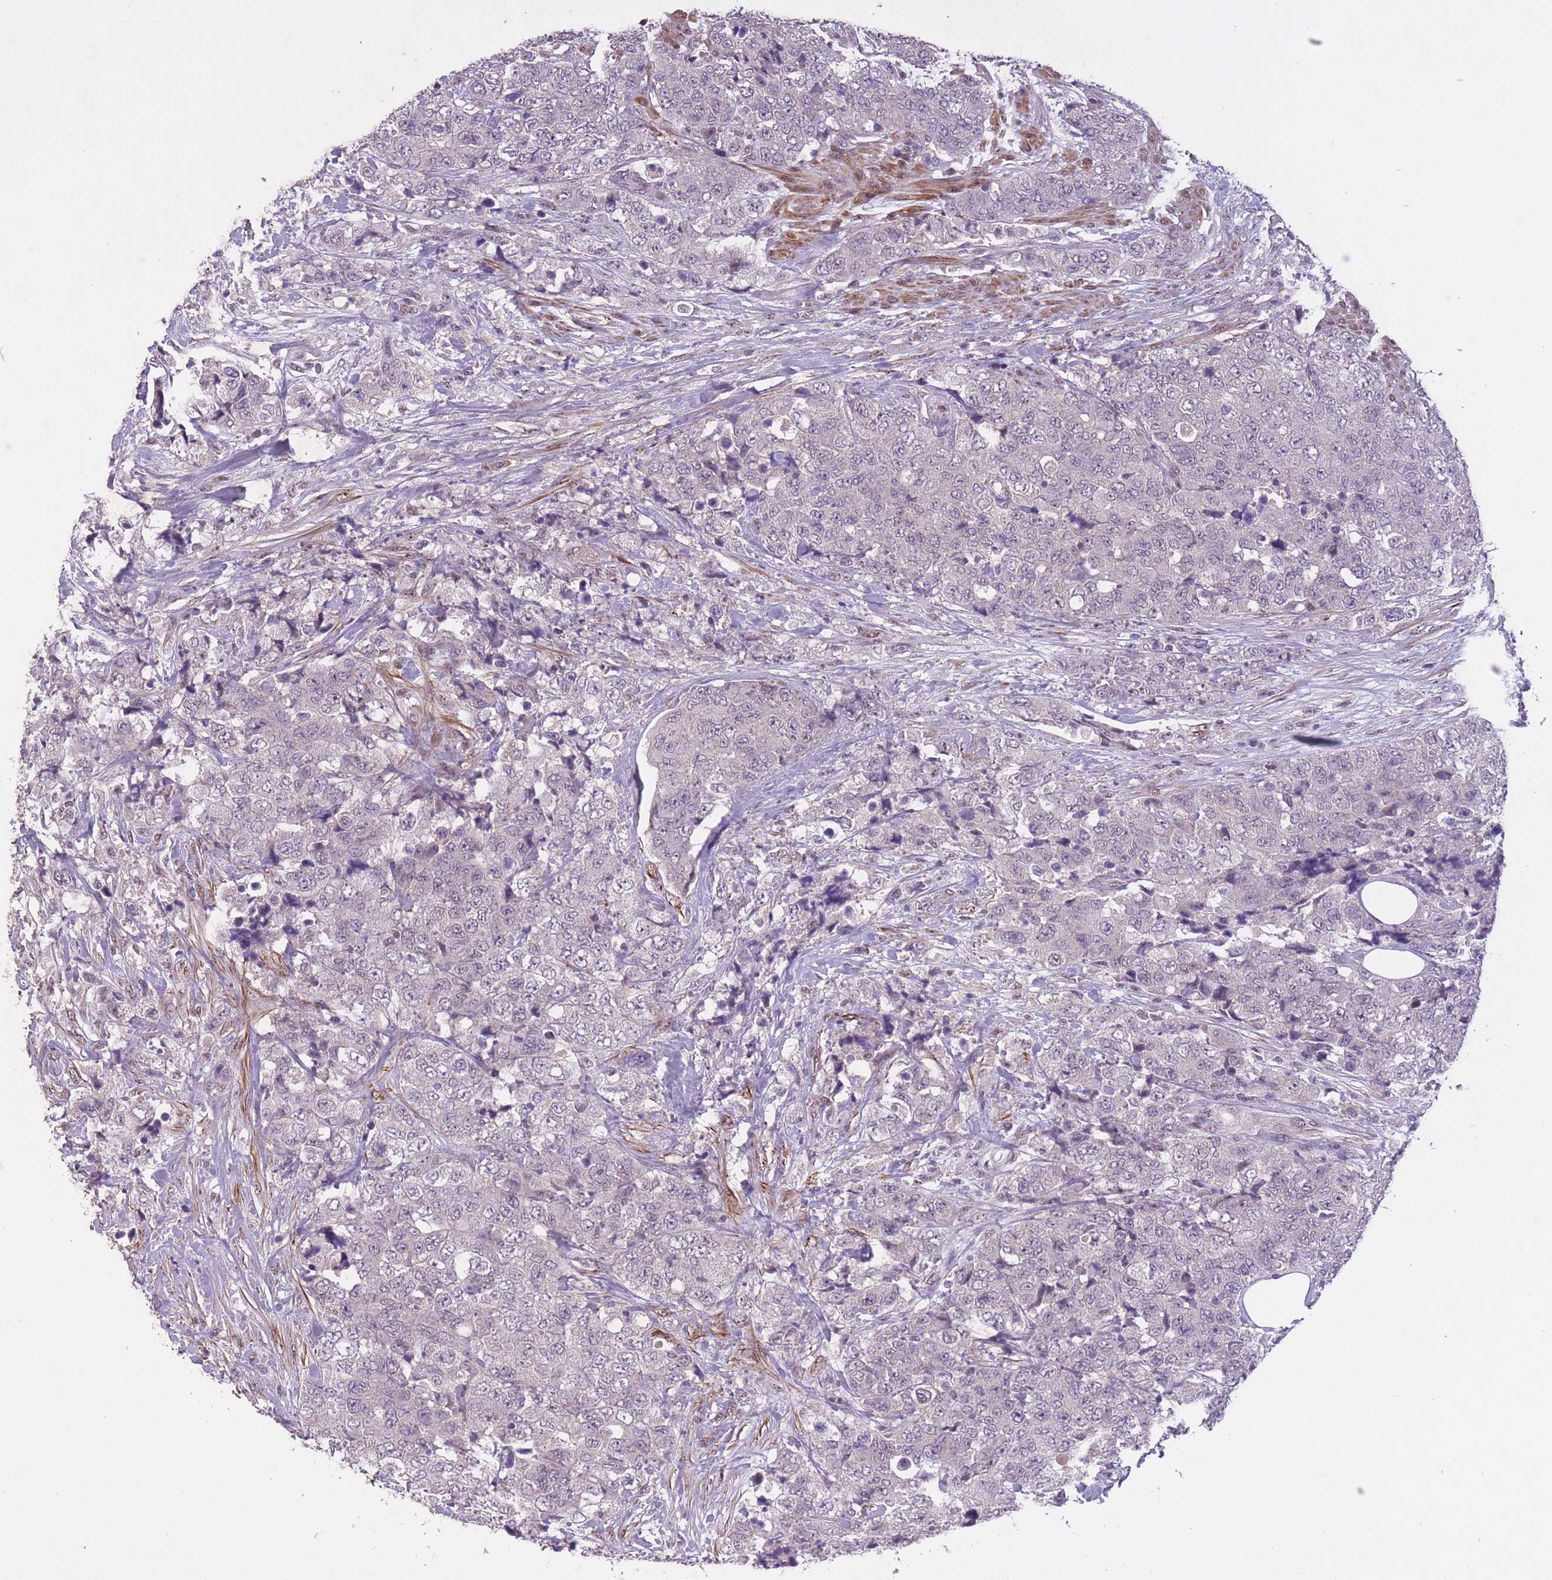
{"staining": {"intensity": "negative", "quantity": "none", "location": "none"}, "tissue": "urothelial cancer", "cell_type": "Tumor cells", "image_type": "cancer", "snomed": [{"axis": "morphology", "description": "Urothelial carcinoma, High grade"}, {"axis": "topography", "description": "Urinary bladder"}], "caption": "Immunohistochemistry of urothelial cancer shows no staining in tumor cells.", "gene": "CBX6", "patient": {"sex": "female", "age": 78}}